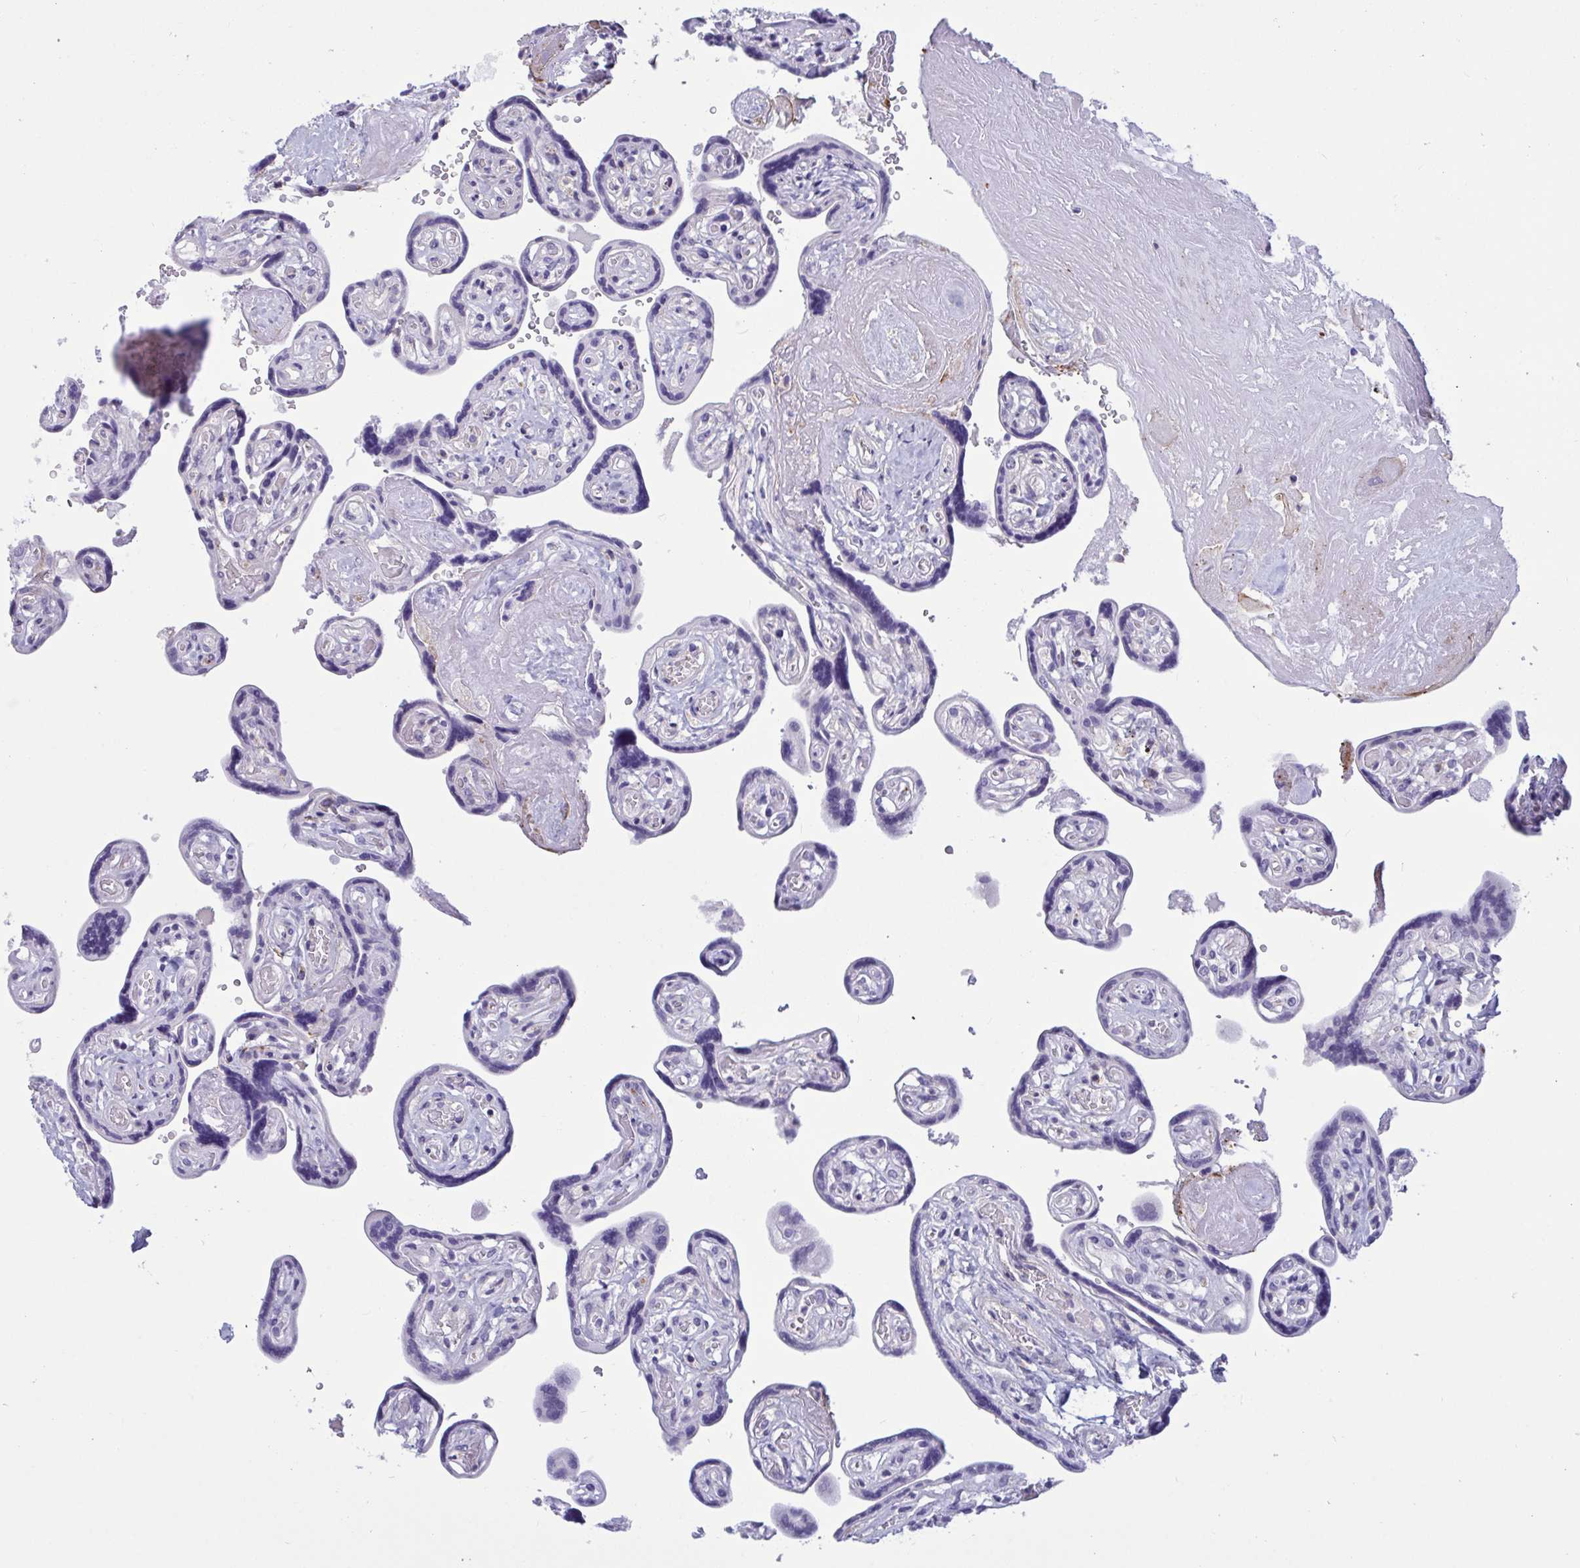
{"staining": {"intensity": "negative", "quantity": "none", "location": "none"}, "tissue": "placenta", "cell_type": "Decidual cells", "image_type": "normal", "snomed": [{"axis": "morphology", "description": "Normal tissue, NOS"}, {"axis": "topography", "description": "Placenta"}], "caption": "Immunohistochemistry (IHC) image of benign placenta: human placenta stained with DAB (3,3'-diaminobenzidine) demonstrates no significant protein staining in decidual cells.", "gene": "OXLD1", "patient": {"sex": "female", "age": 32}}